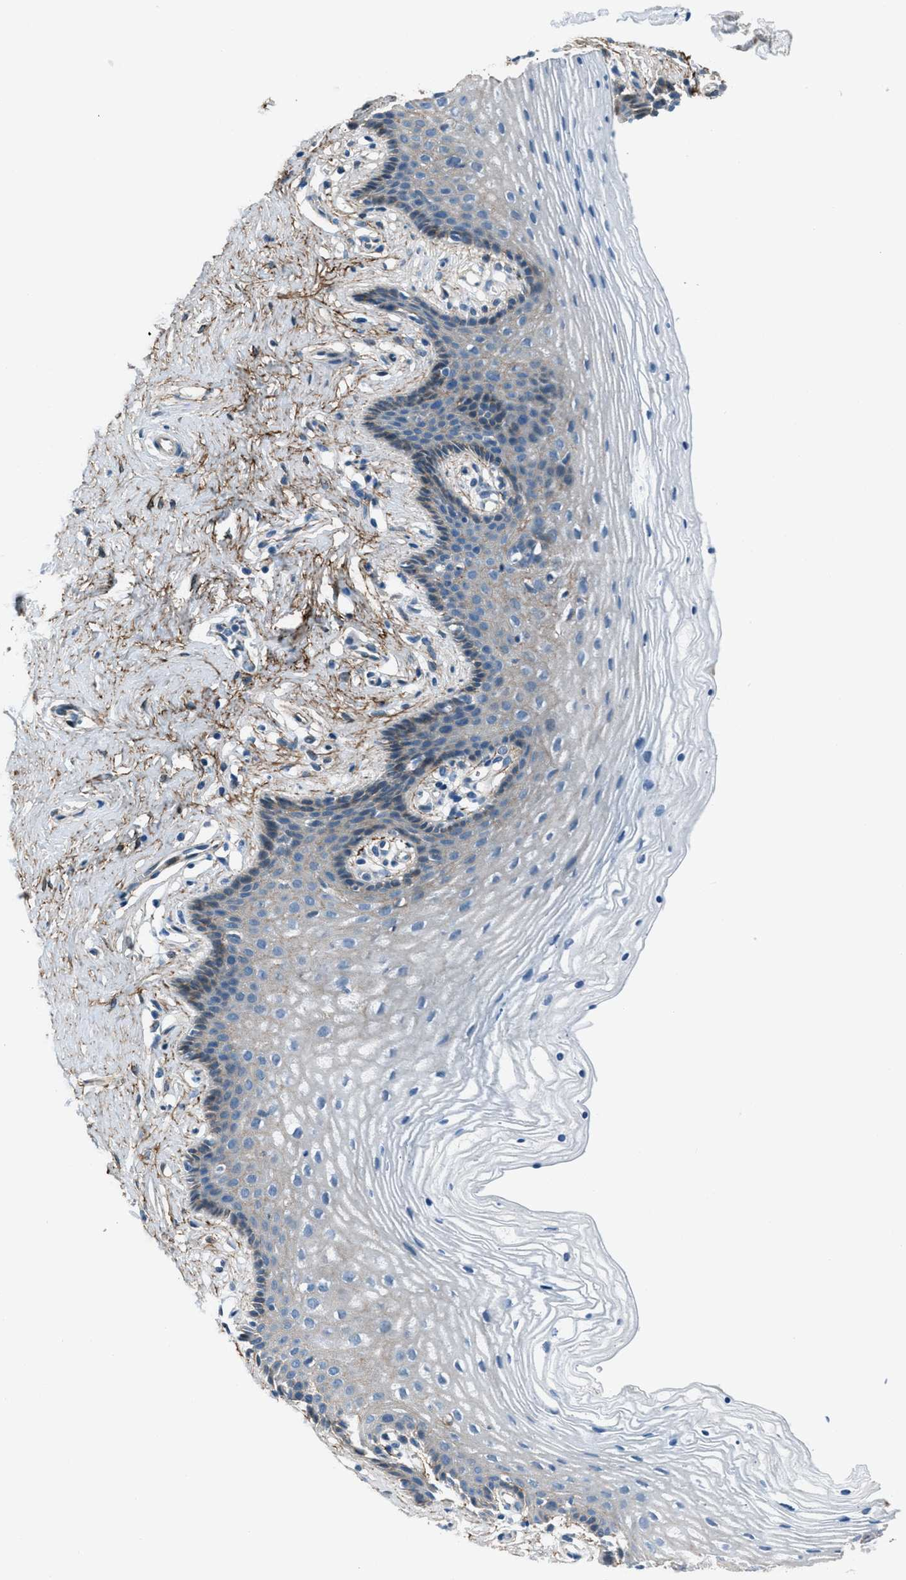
{"staining": {"intensity": "weak", "quantity": "<25%", "location": "cytoplasmic/membranous"}, "tissue": "vagina", "cell_type": "Squamous epithelial cells", "image_type": "normal", "snomed": [{"axis": "morphology", "description": "Normal tissue, NOS"}, {"axis": "topography", "description": "Vagina"}], "caption": "Image shows no significant protein positivity in squamous epithelial cells of unremarkable vagina. (DAB (3,3'-diaminobenzidine) immunohistochemistry visualized using brightfield microscopy, high magnification).", "gene": "FBN1", "patient": {"sex": "female", "age": 32}}